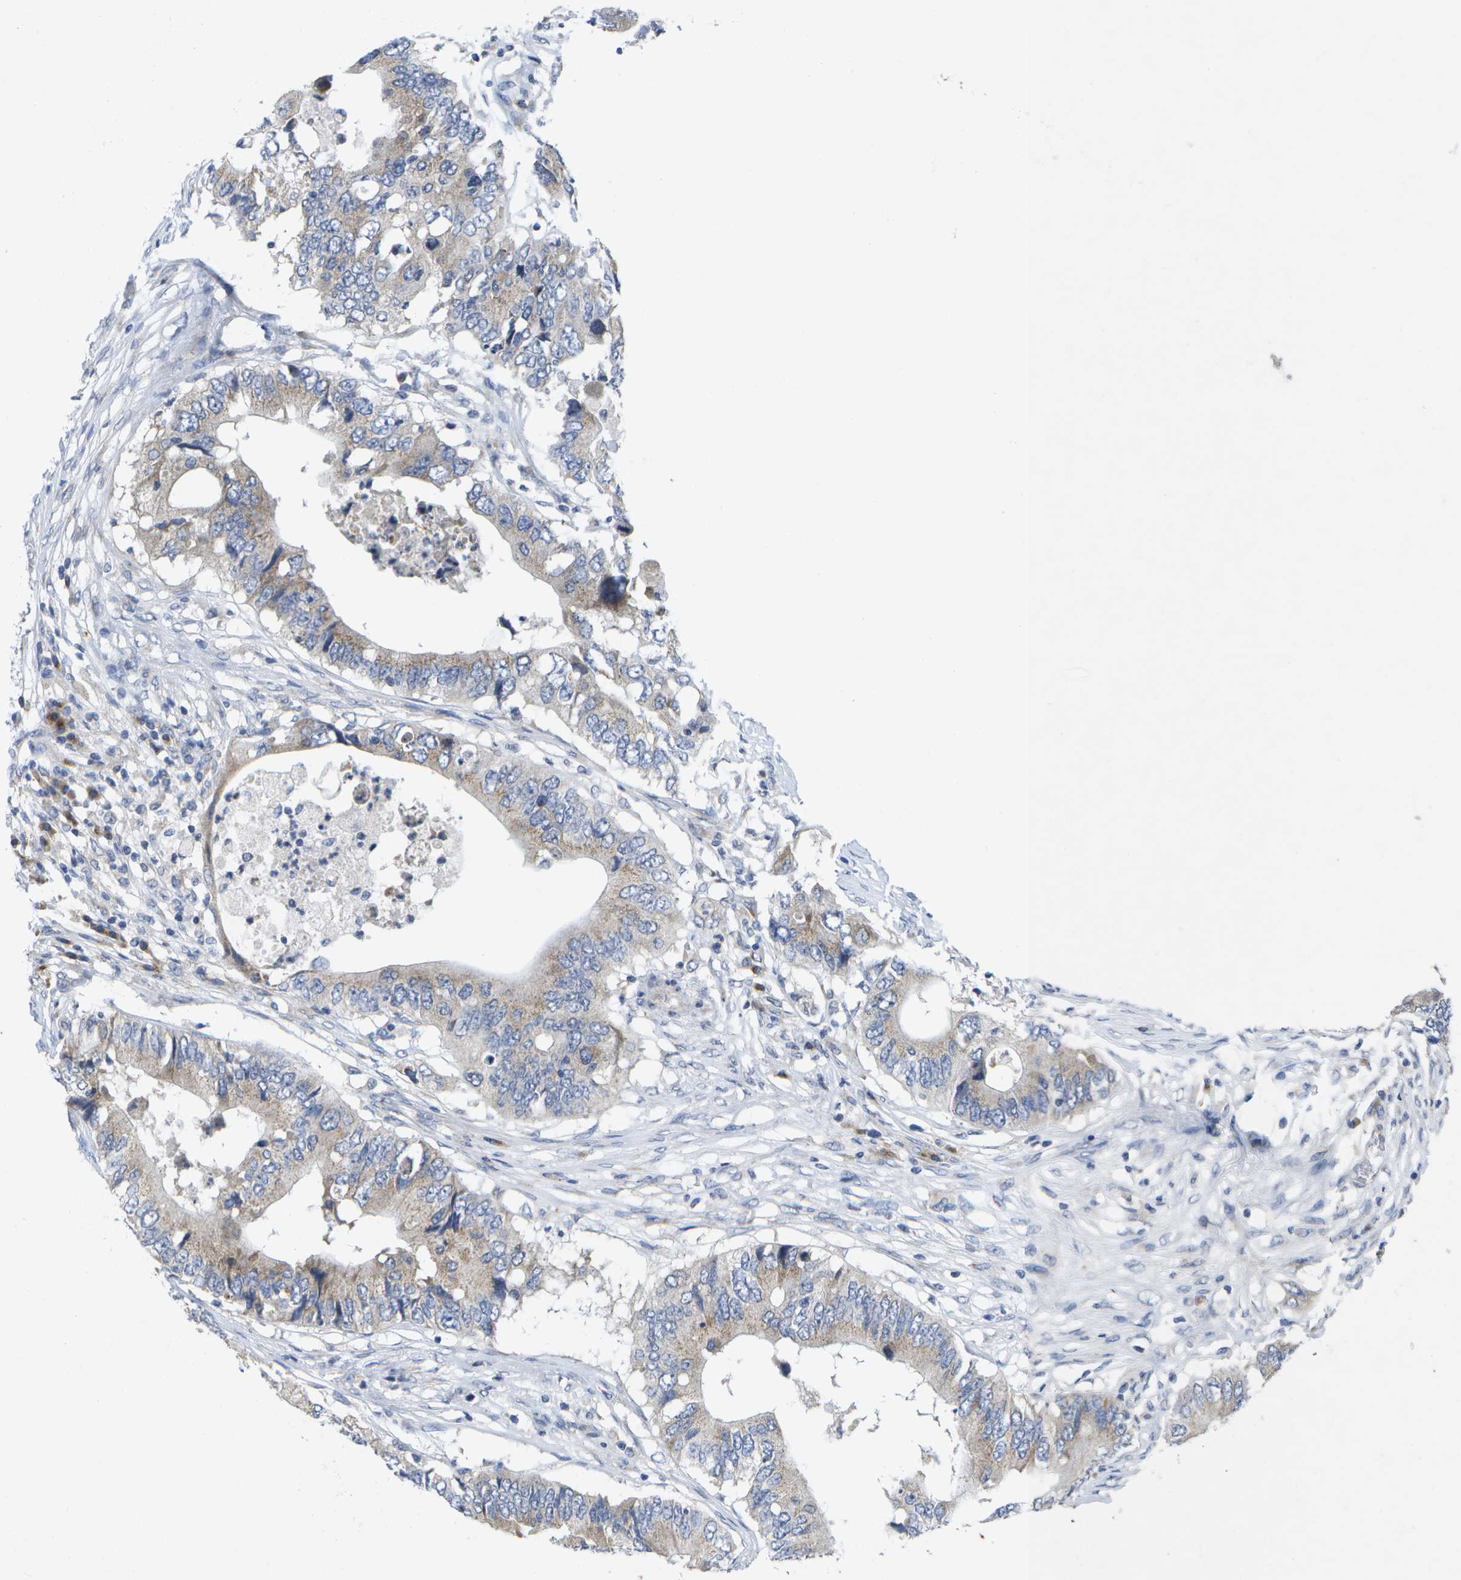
{"staining": {"intensity": "weak", "quantity": "25%-75%", "location": "cytoplasmic/membranous"}, "tissue": "colorectal cancer", "cell_type": "Tumor cells", "image_type": "cancer", "snomed": [{"axis": "morphology", "description": "Adenocarcinoma, NOS"}, {"axis": "topography", "description": "Colon"}], "caption": "Adenocarcinoma (colorectal) tissue shows weak cytoplasmic/membranous positivity in approximately 25%-75% of tumor cells, visualized by immunohistochemistry. (DAB (3,3'-diaminobenzidine) = brown stain, brightfield microscopy at high magnification).", "gene": "KDELR1", "patient": {"sex": "male", "age": 71}}